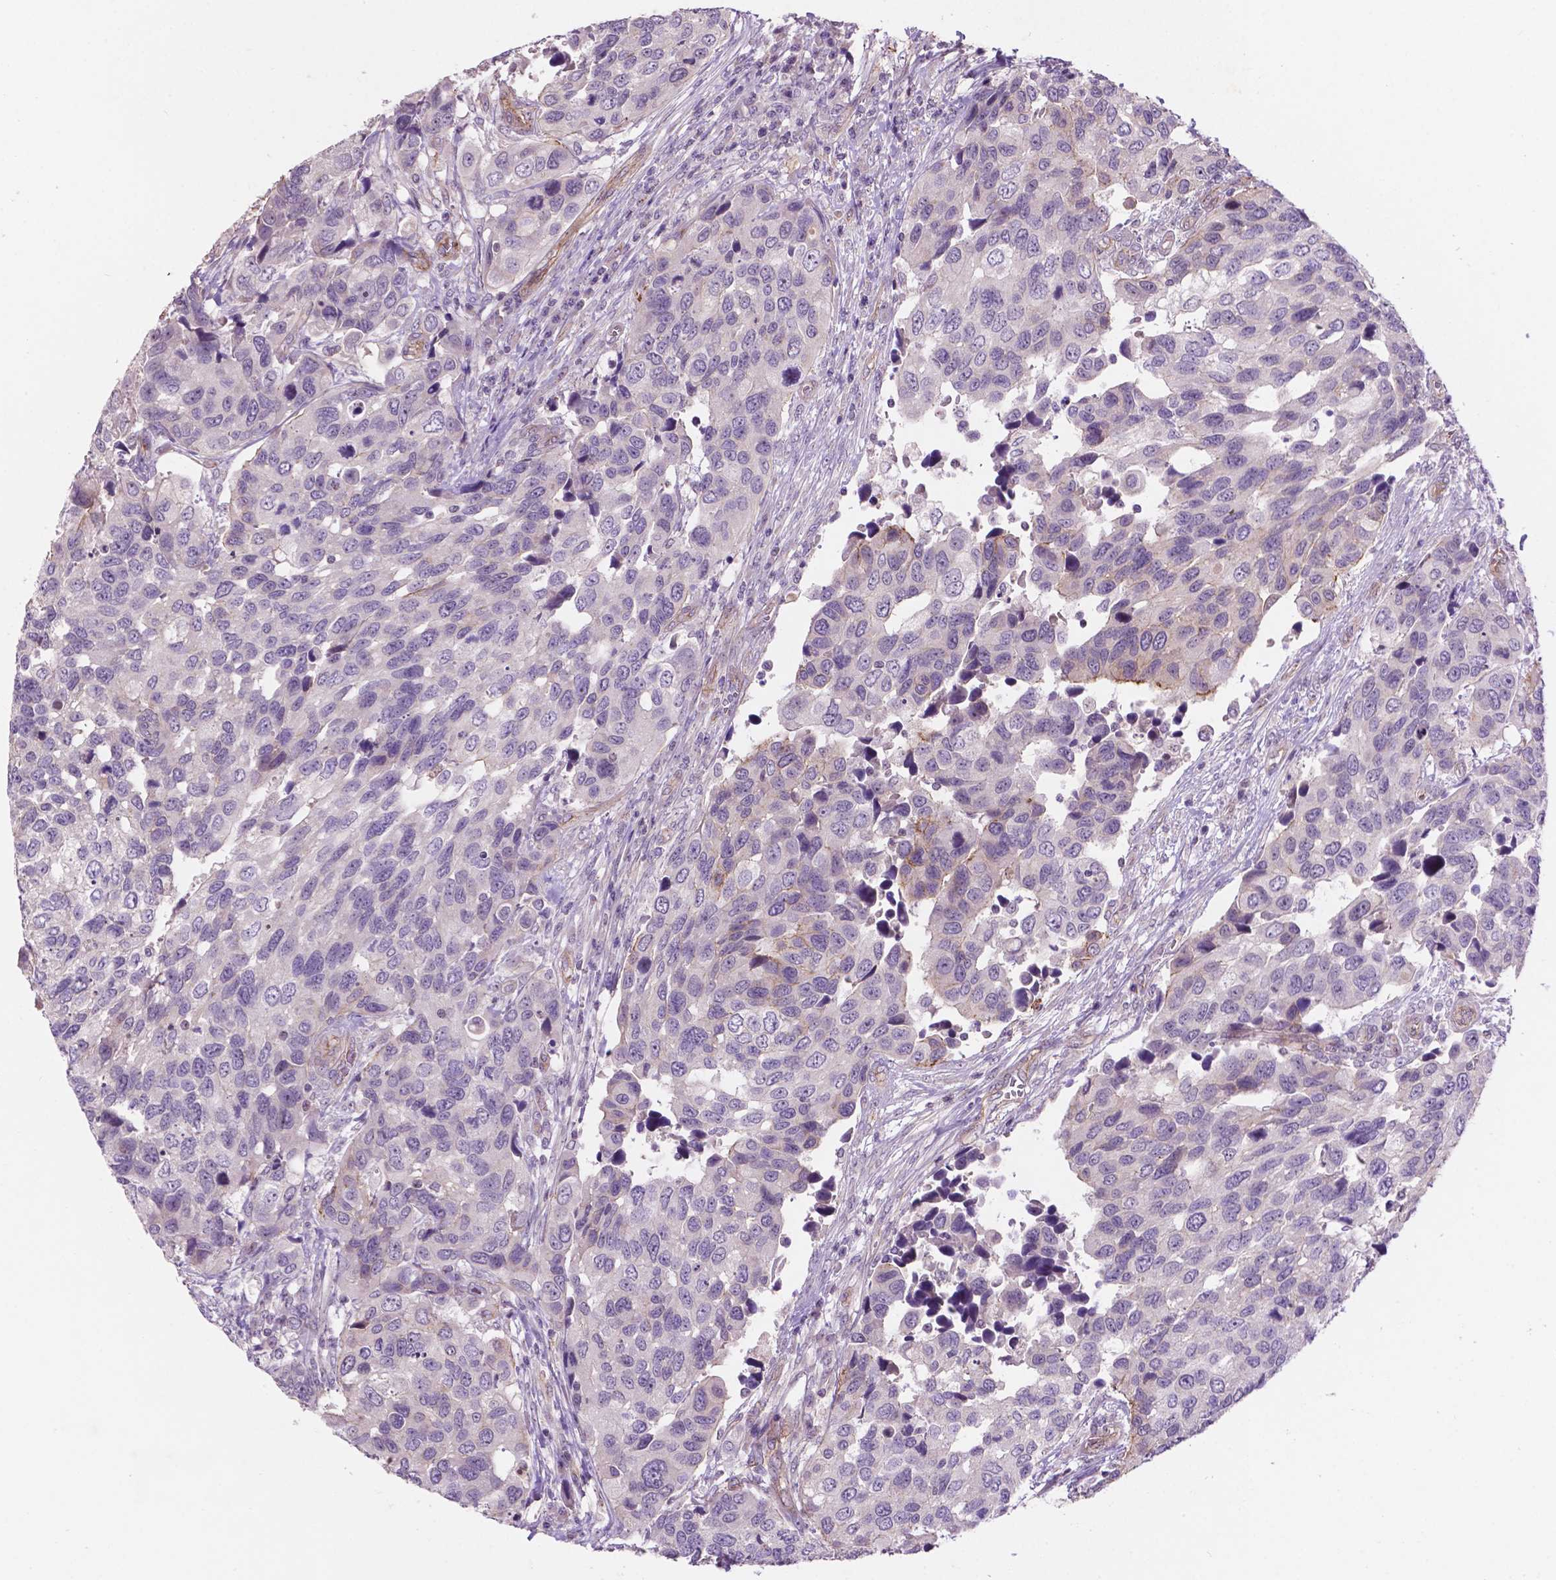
{"staining": {"intensity": "negative", "quantity": "none", "location": "none"}, "tissue": "urothelial cancer", "cell_type": "Tumor cells", "image_type": "cancer", "snomed": [{"axis": "morphology", "description": "Urothelial carcinoma, High grade"}, {"axis": "topography", "description": "Urinary bladder"}], "caption": "The histopathology image exhibits no significant positivity in tumor cells of urothelial carcinoma (high-grade).", "gene": "ARL5C", "patient": {"sex": "male", "age": 60}}